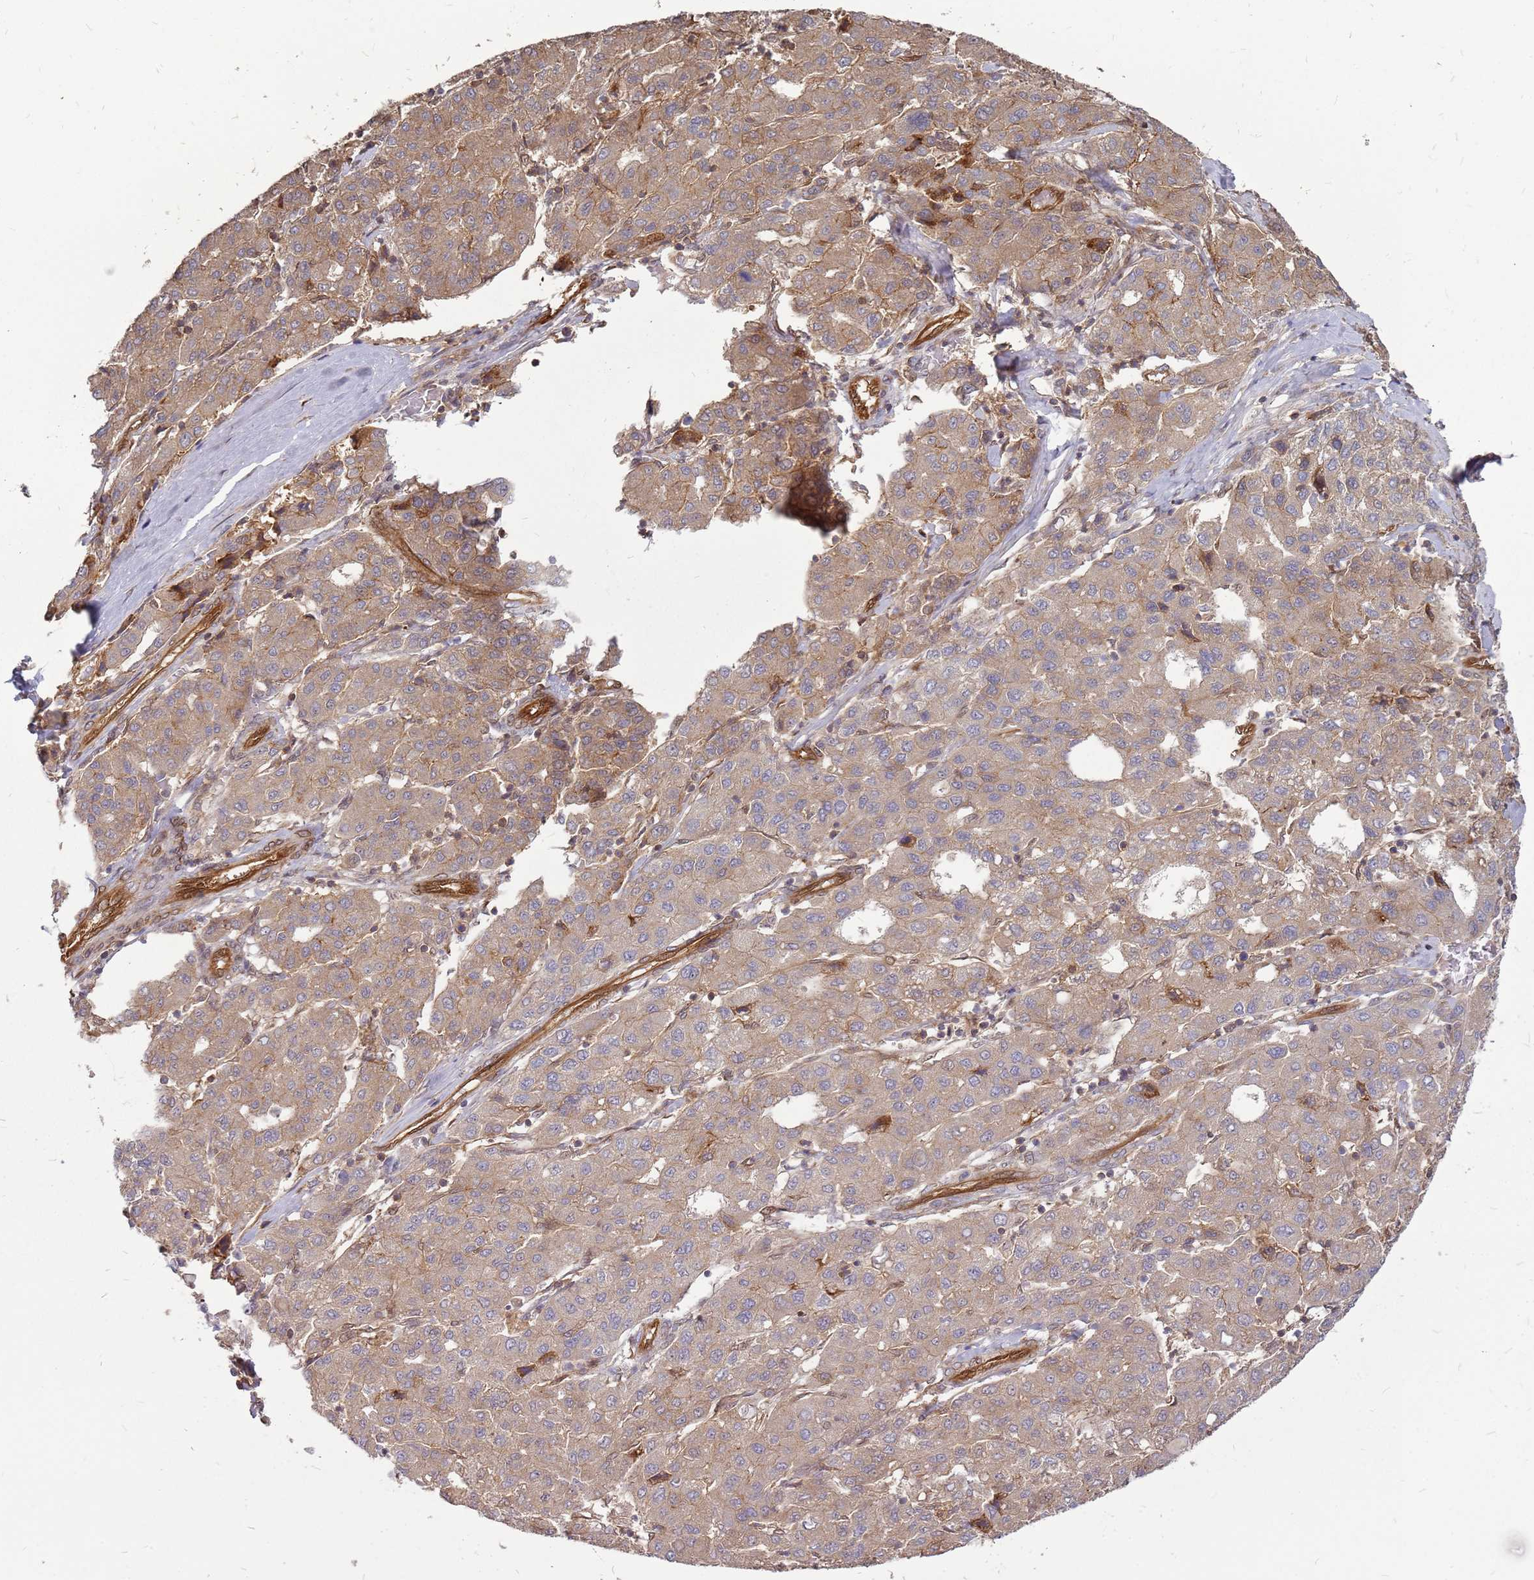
{"staining": {"intensity": "moderate", "quantity": ">75%", "location": "cytoplasmic/membranous"}, "tissue": "liver cancer", "cell_type": "Tumor cells", "image_type": "cancer", "snomed": [{"axis": "morphology", "description": "Carcinoma, Hepatocellular, NOS"}, {"axis": "topography", "description": "Liver"}], "caption": "Immunohistochemistry image of hepatocellular carcinoma (liver) stained for a protein (brown), which exhibits medium levels of moderate cytoplasmic/membranous staining in approximately >75% of tumor cells.", "gene": "NUDT14", "patient": {"sex": "male", "age": 65}}